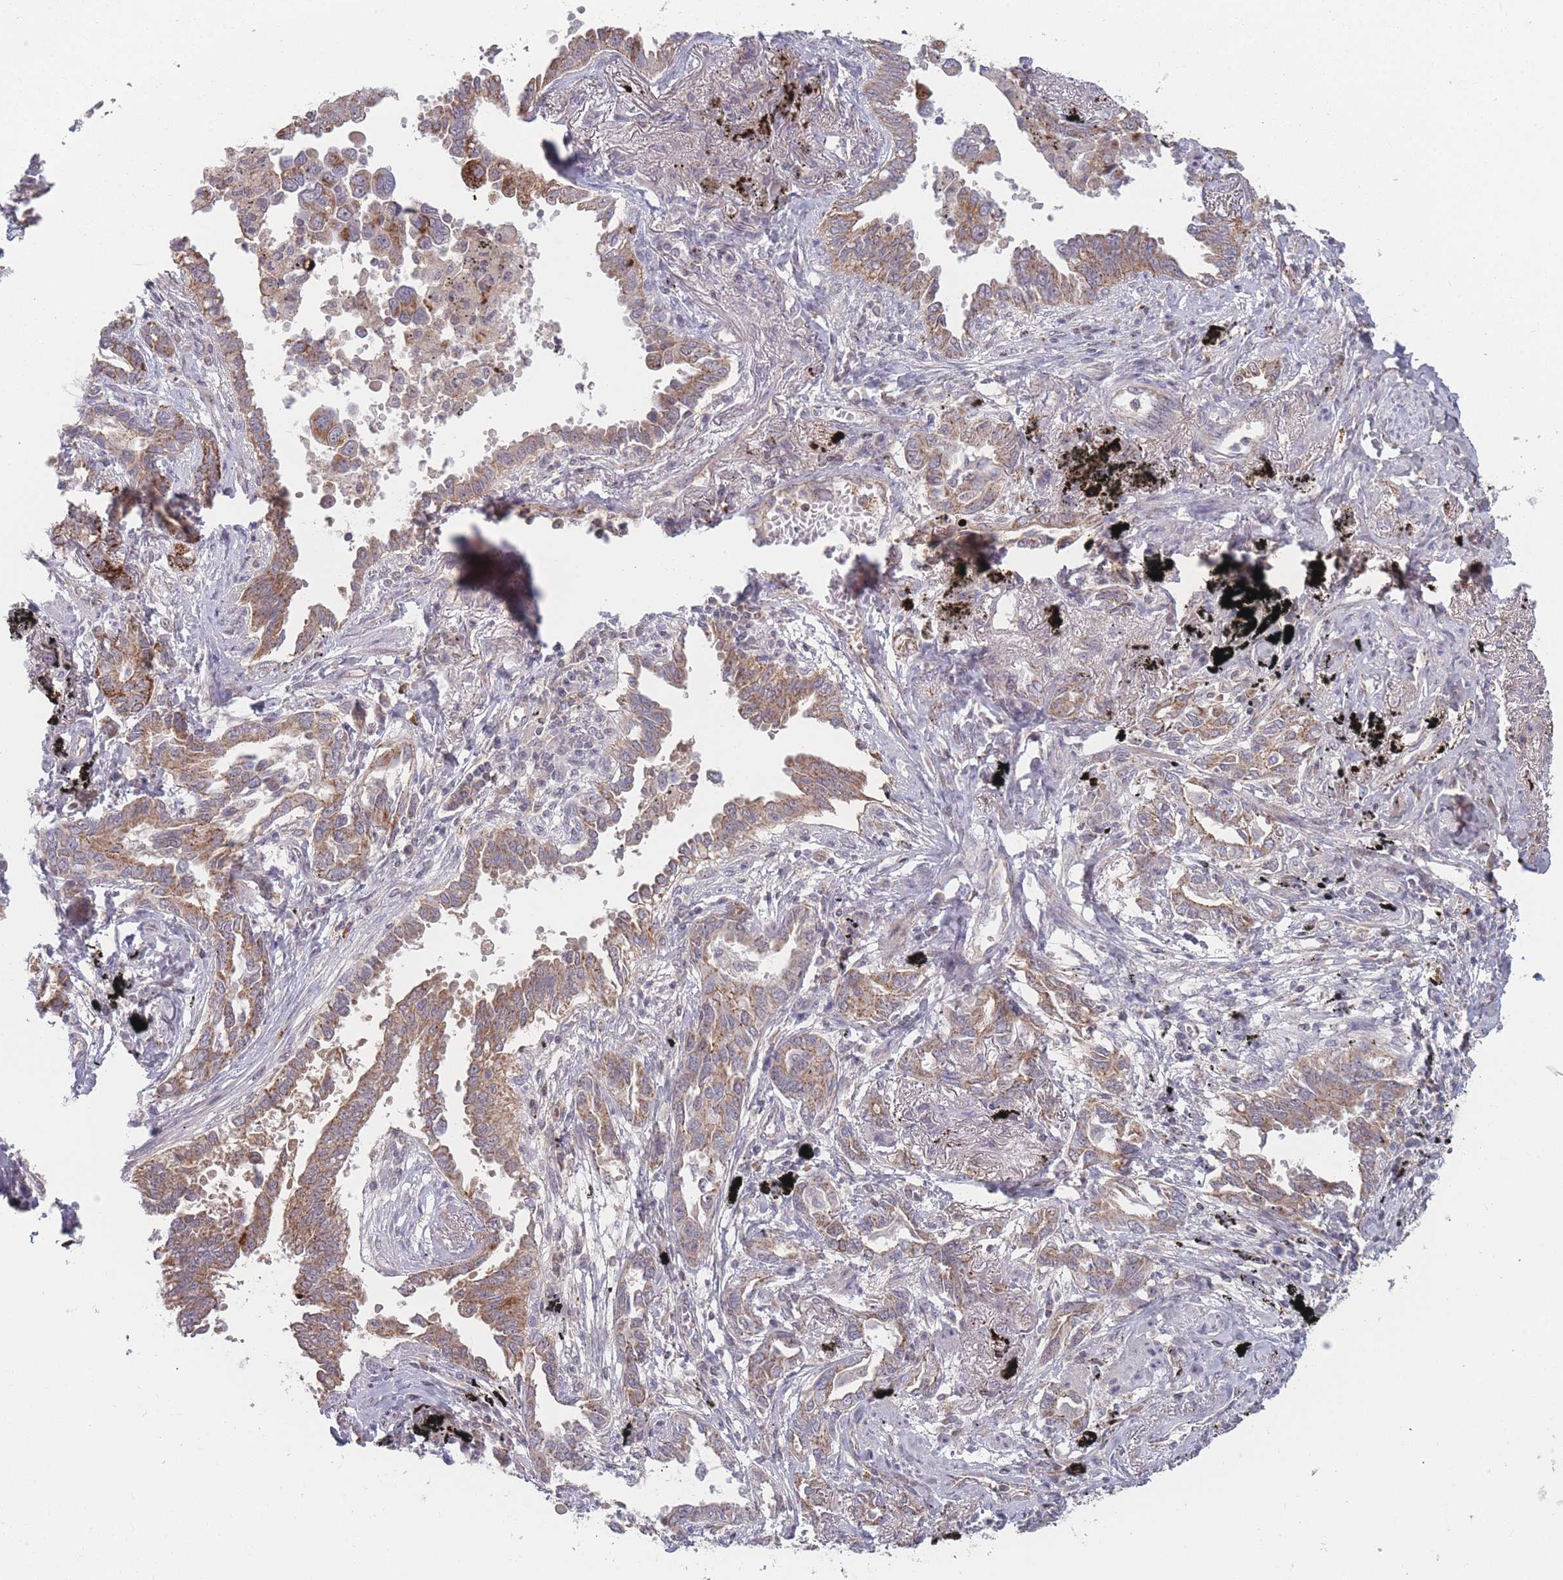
{"staining": {"intensity": "moderate", "quantity": ">75%", "location": "cytoplasmic/membranous"}, "tissue": "lung cancer", "cell_type": "Tumor cells", "image_type": "cancer", "snomed": [{"axis": "morphology", "description": "Adenocarcinoma, NOS"}, {"axis": "topography", "description": "Lung"}], "caption": "Protein staining by immunohistochemistry (IHC) exhibits moderate cytoplasmic/membranous positivity in about >75% of tumor cells in adenocarcinoma (lung).", "gene": "TMEM232", "patient": {"sex": "male", "age": 67}}